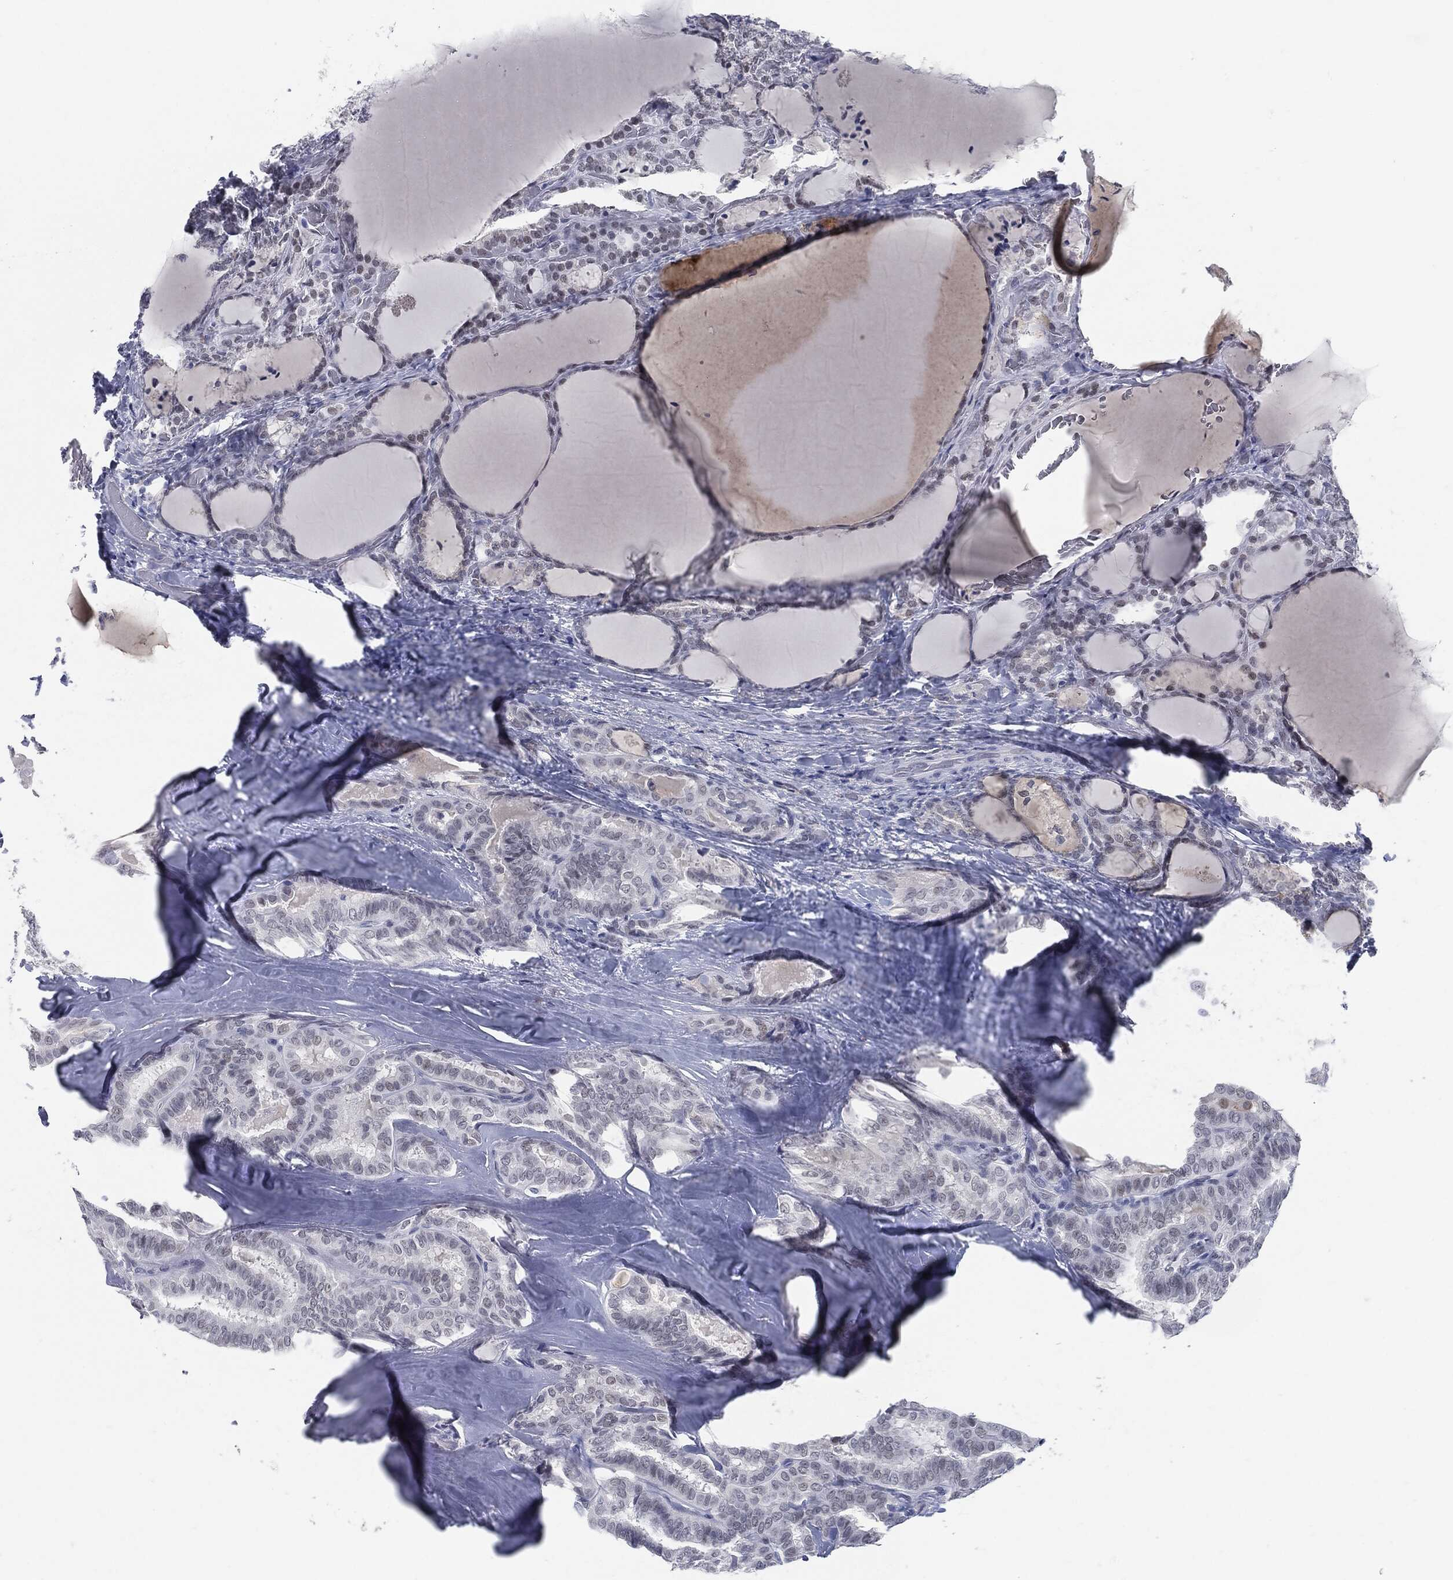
{"staining": {"intensity": "negative", "quantity": "none", "location": "none"}, "tissue": "thyroid cancer", "cell_type": "Tumor cells", "image_type": "cancer", "snomed": [{"axis": "morphology", "description": "Papillary adenocarcinoma, NOS"}, {"axis": "topography", "description": "Thyroid gland"}], "caption": "Tumor cells show no significant protein positivity in thyroid cancer (papillary adenocarcinoma). (DAB (3,3'-diaminobenzidine) immunohistochemistry (IHC) visualized using brightfield microscopy, high magnification).", "gene": "PROM1", "patient": {"sex": "female", "age": 39}}